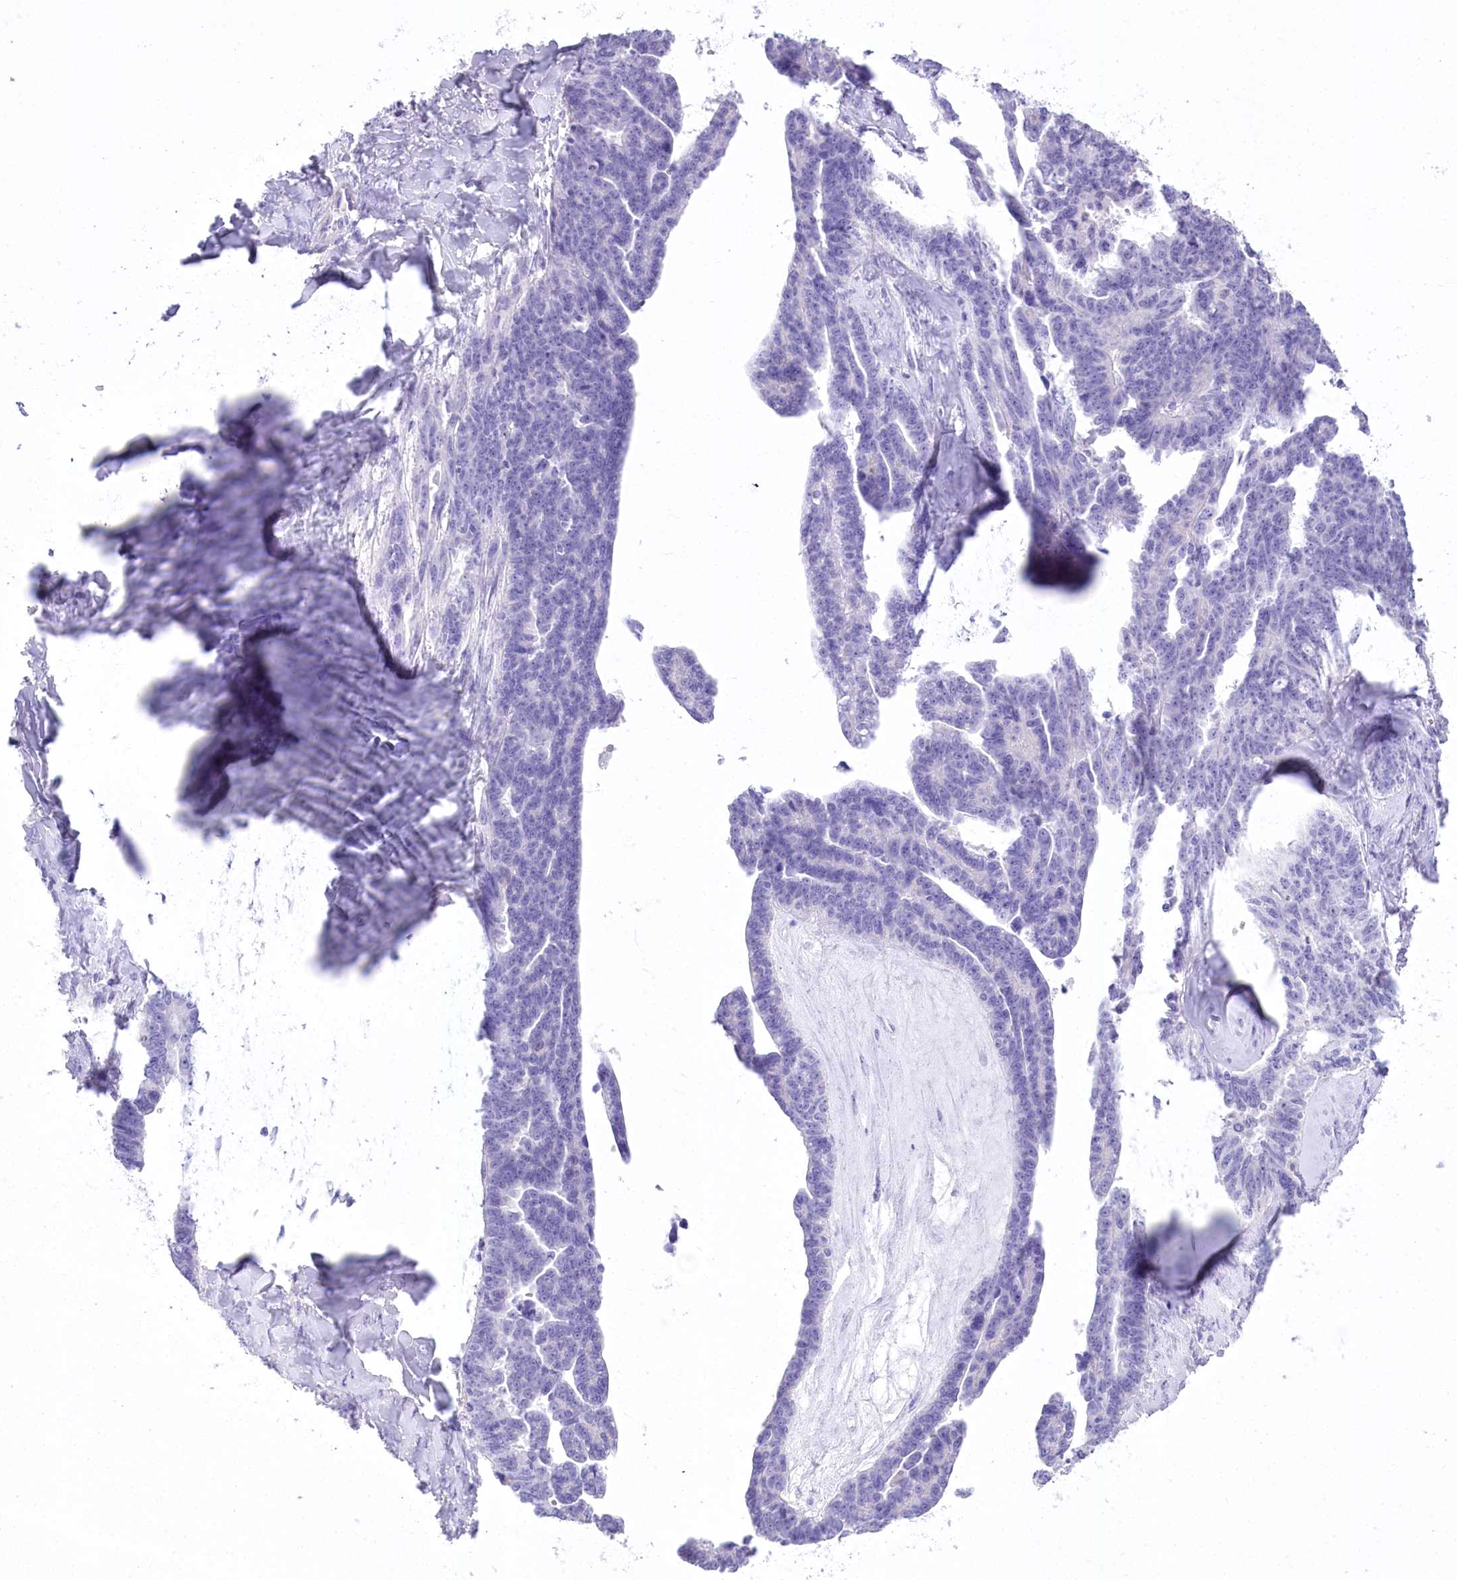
{"staining": {"intensity": "negative", "quantity": "none", "location": "none"}, "tissue": "ovarian cancer", "cell_type": "Tumor cells", "image_type": "cancer", "snomed": [{"axis": "morphology", "description": "Cystadenocarcinoma, serous, NOS"}, {"axis": "topography", "description": "Ovary"}], "caption": "Immunohistochemical staining of human ovarian serous cystadenocarcinoma reveals no significant staining in tumor cells.", "gene": "PBLD", "patient": {"sex": "female", "age": 79}}